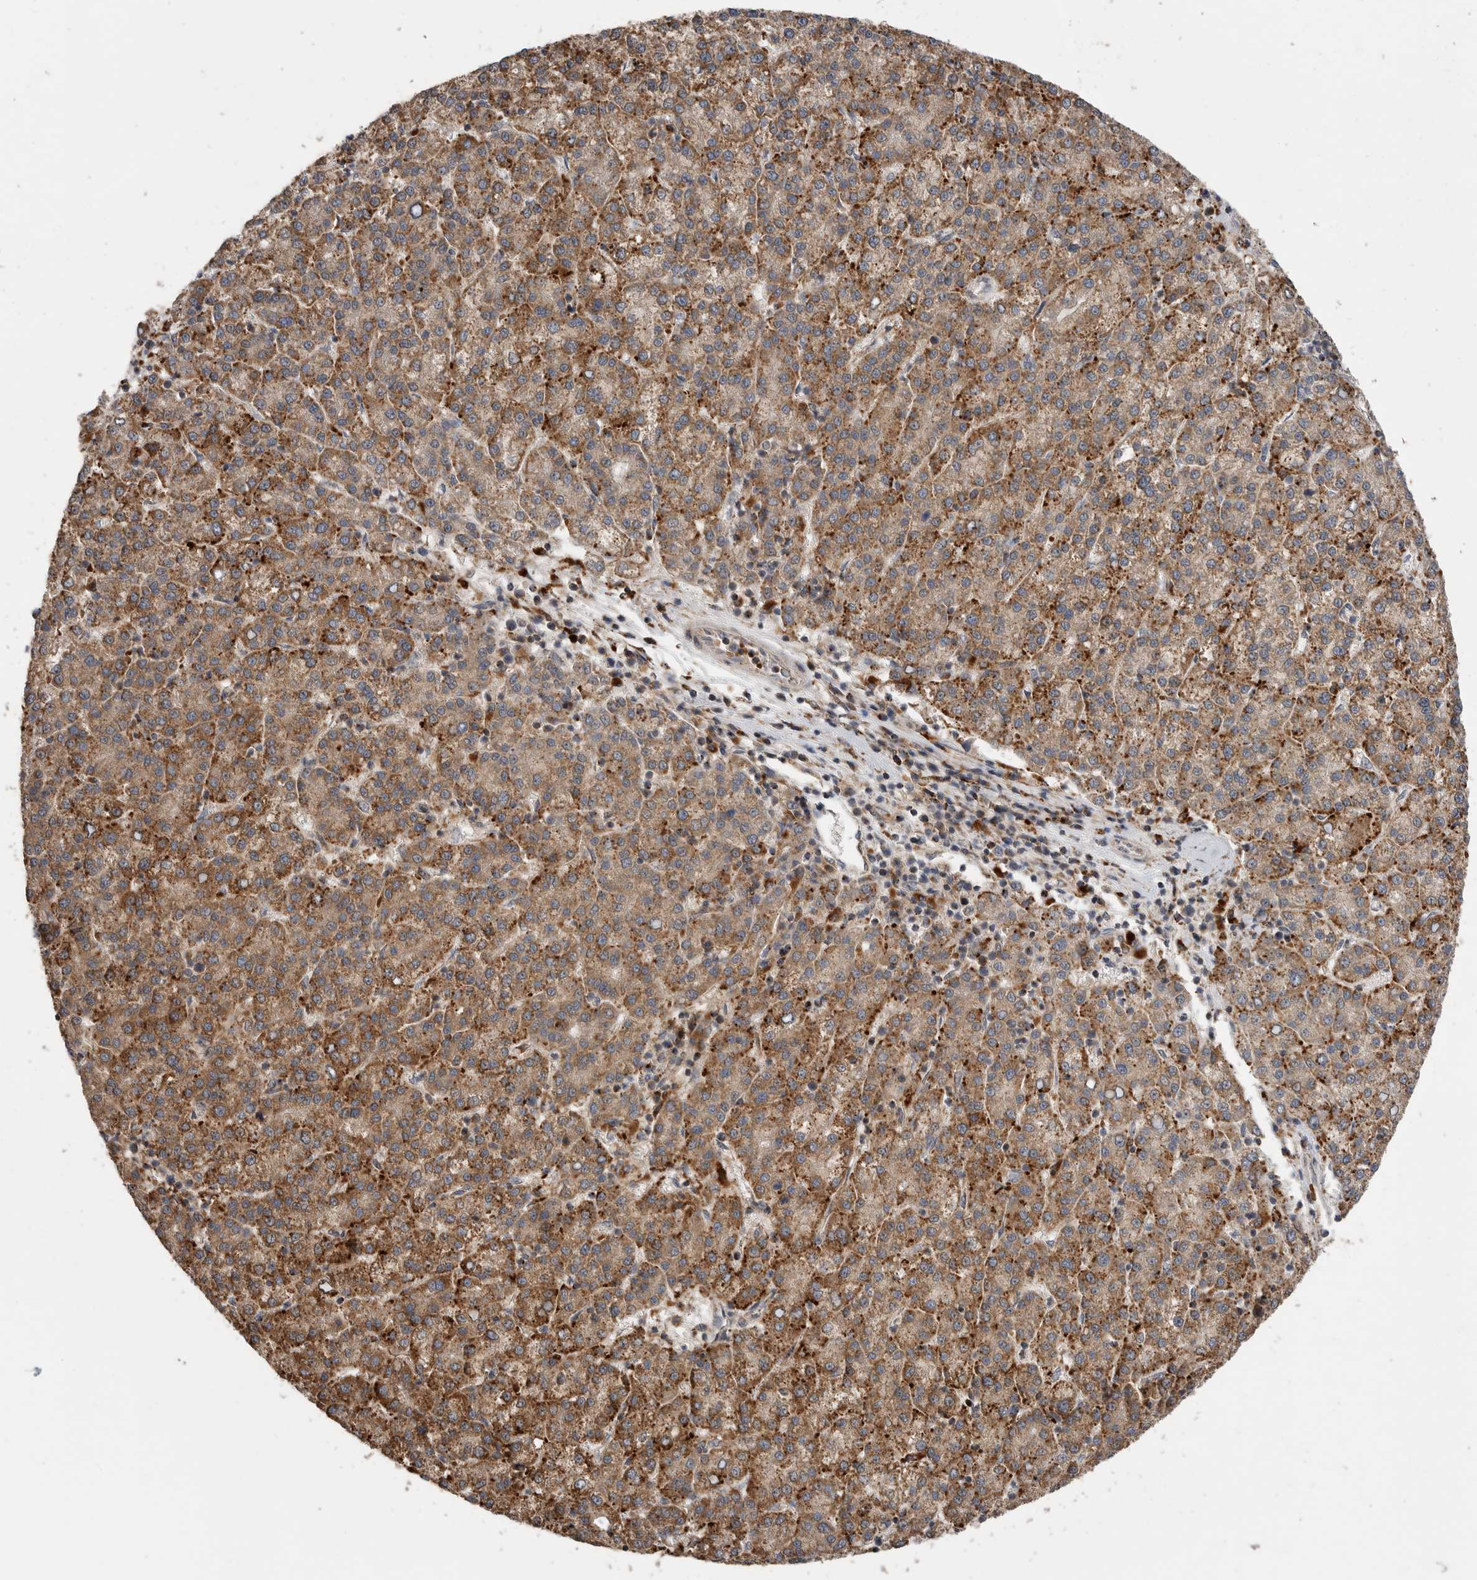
{"staining": {"intensity": "moderate", "quantity": ">75%", "location": "cytoplasmic/membranous"}, "tissue": "liver cancer", "cell_type": "Tumor cells", "image_type": "cancer", "snomed": [{"axis": "morphology", "description": "Carcinoma, Hepatocellular, NOS"}, {"axis": "topography", "description": "Liver"}], "caption": "This is a micrograph of immunohistochemistry staining of liver hepatocellular carcinoma, which shows moderate expression in the cytoplasmic/membranous of tumor cells.", "gene": "GALNS", "patient": {"sex": "female", "age": 58}}